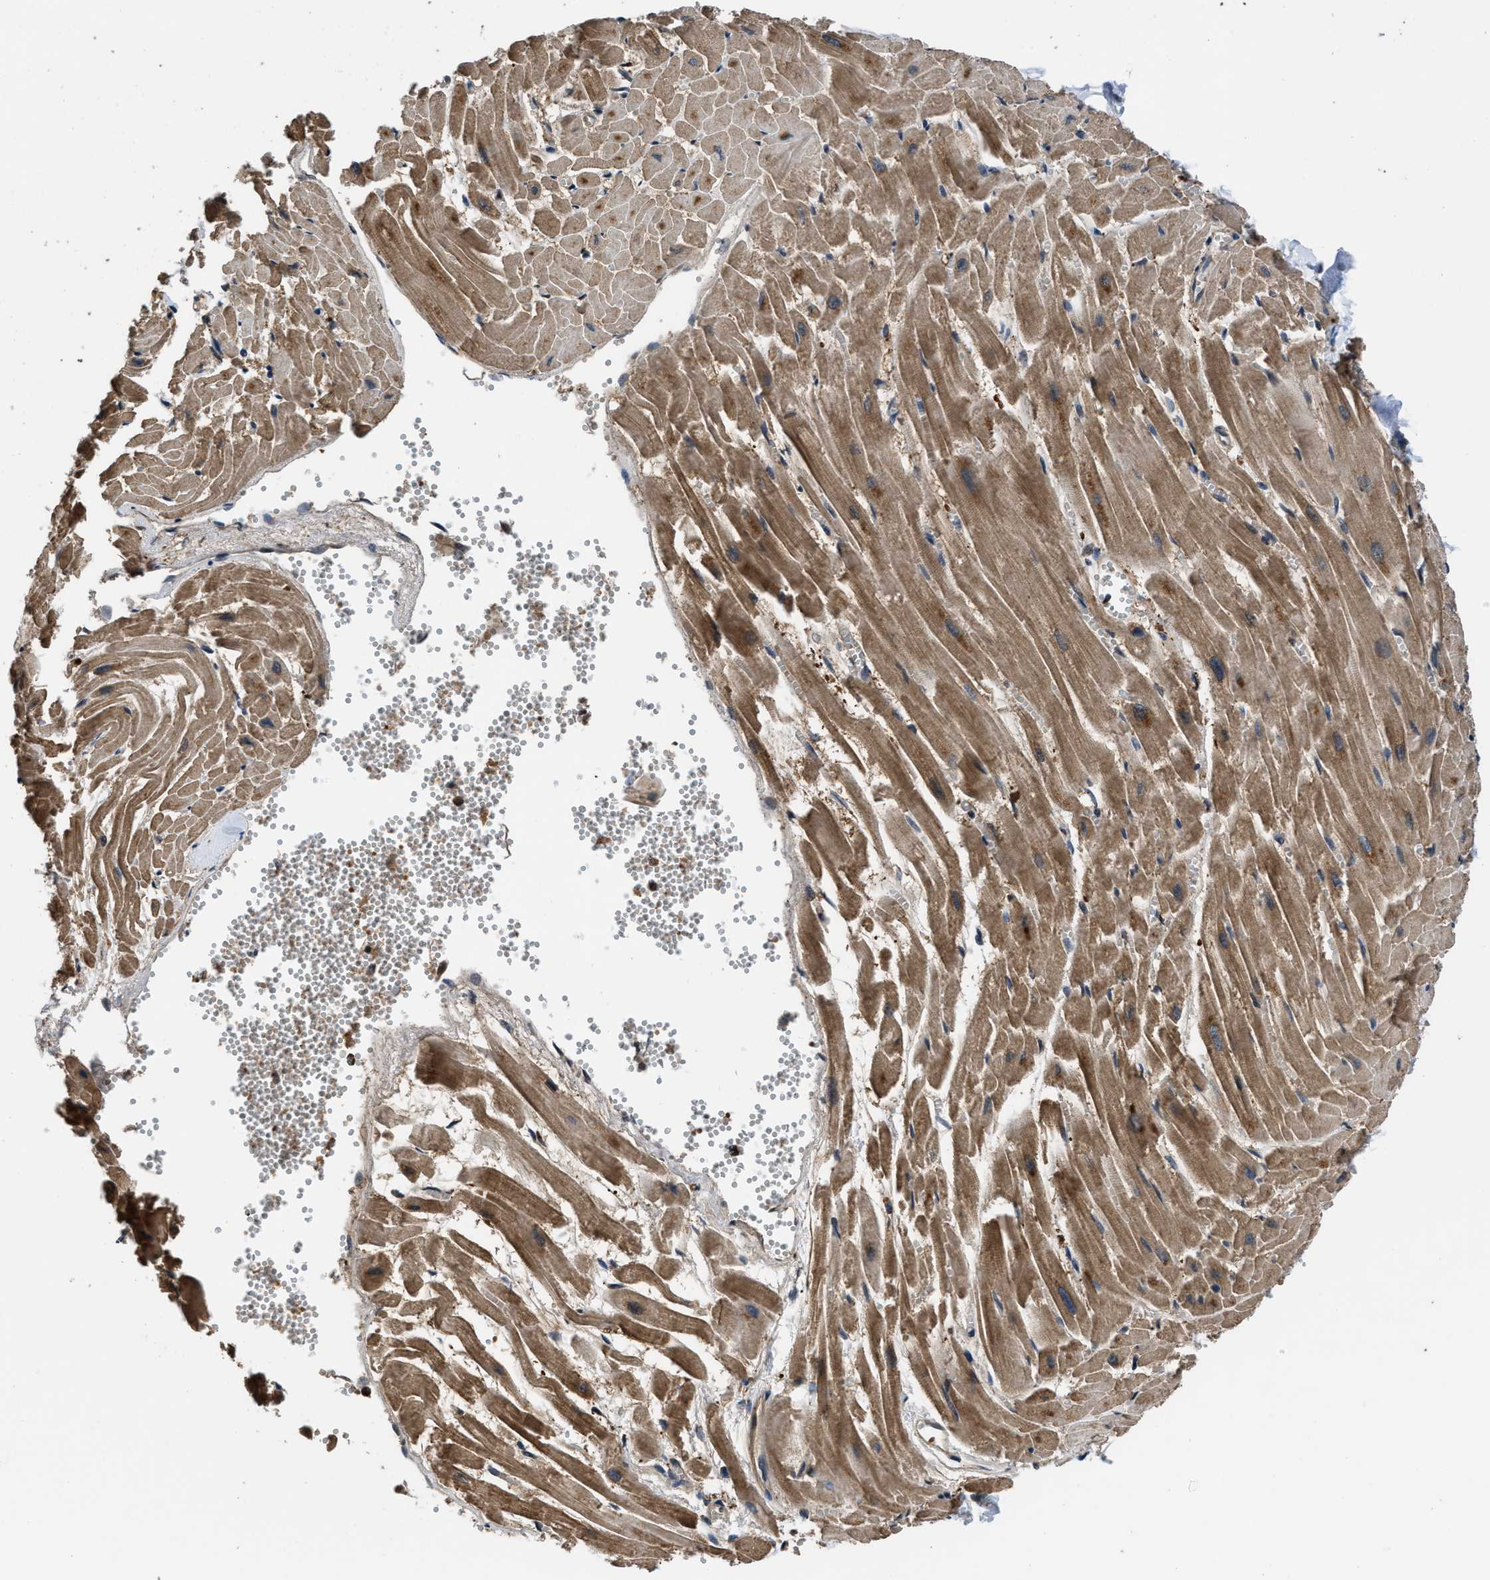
{"staining": {"intensity": "moderate", "quantity": ">75%", "location": "cytoplasmic/membranous"}, "tissue": "heart muscle", "cell_type": "Cardiomyocytes", "image_type": "normal", "snomed": [{"axis": "morphology", "description": "Normal tissue, NOS"}, {"axis": "topography", "description": "Heart"}], "caption": "The immunohistochemical stain labels moderate cytoplasmic/membranous positivity in cardiomyocytes of normal heart muscle.", "gene": "CTBS", "patient": {"sex": "female", "age": 19}}